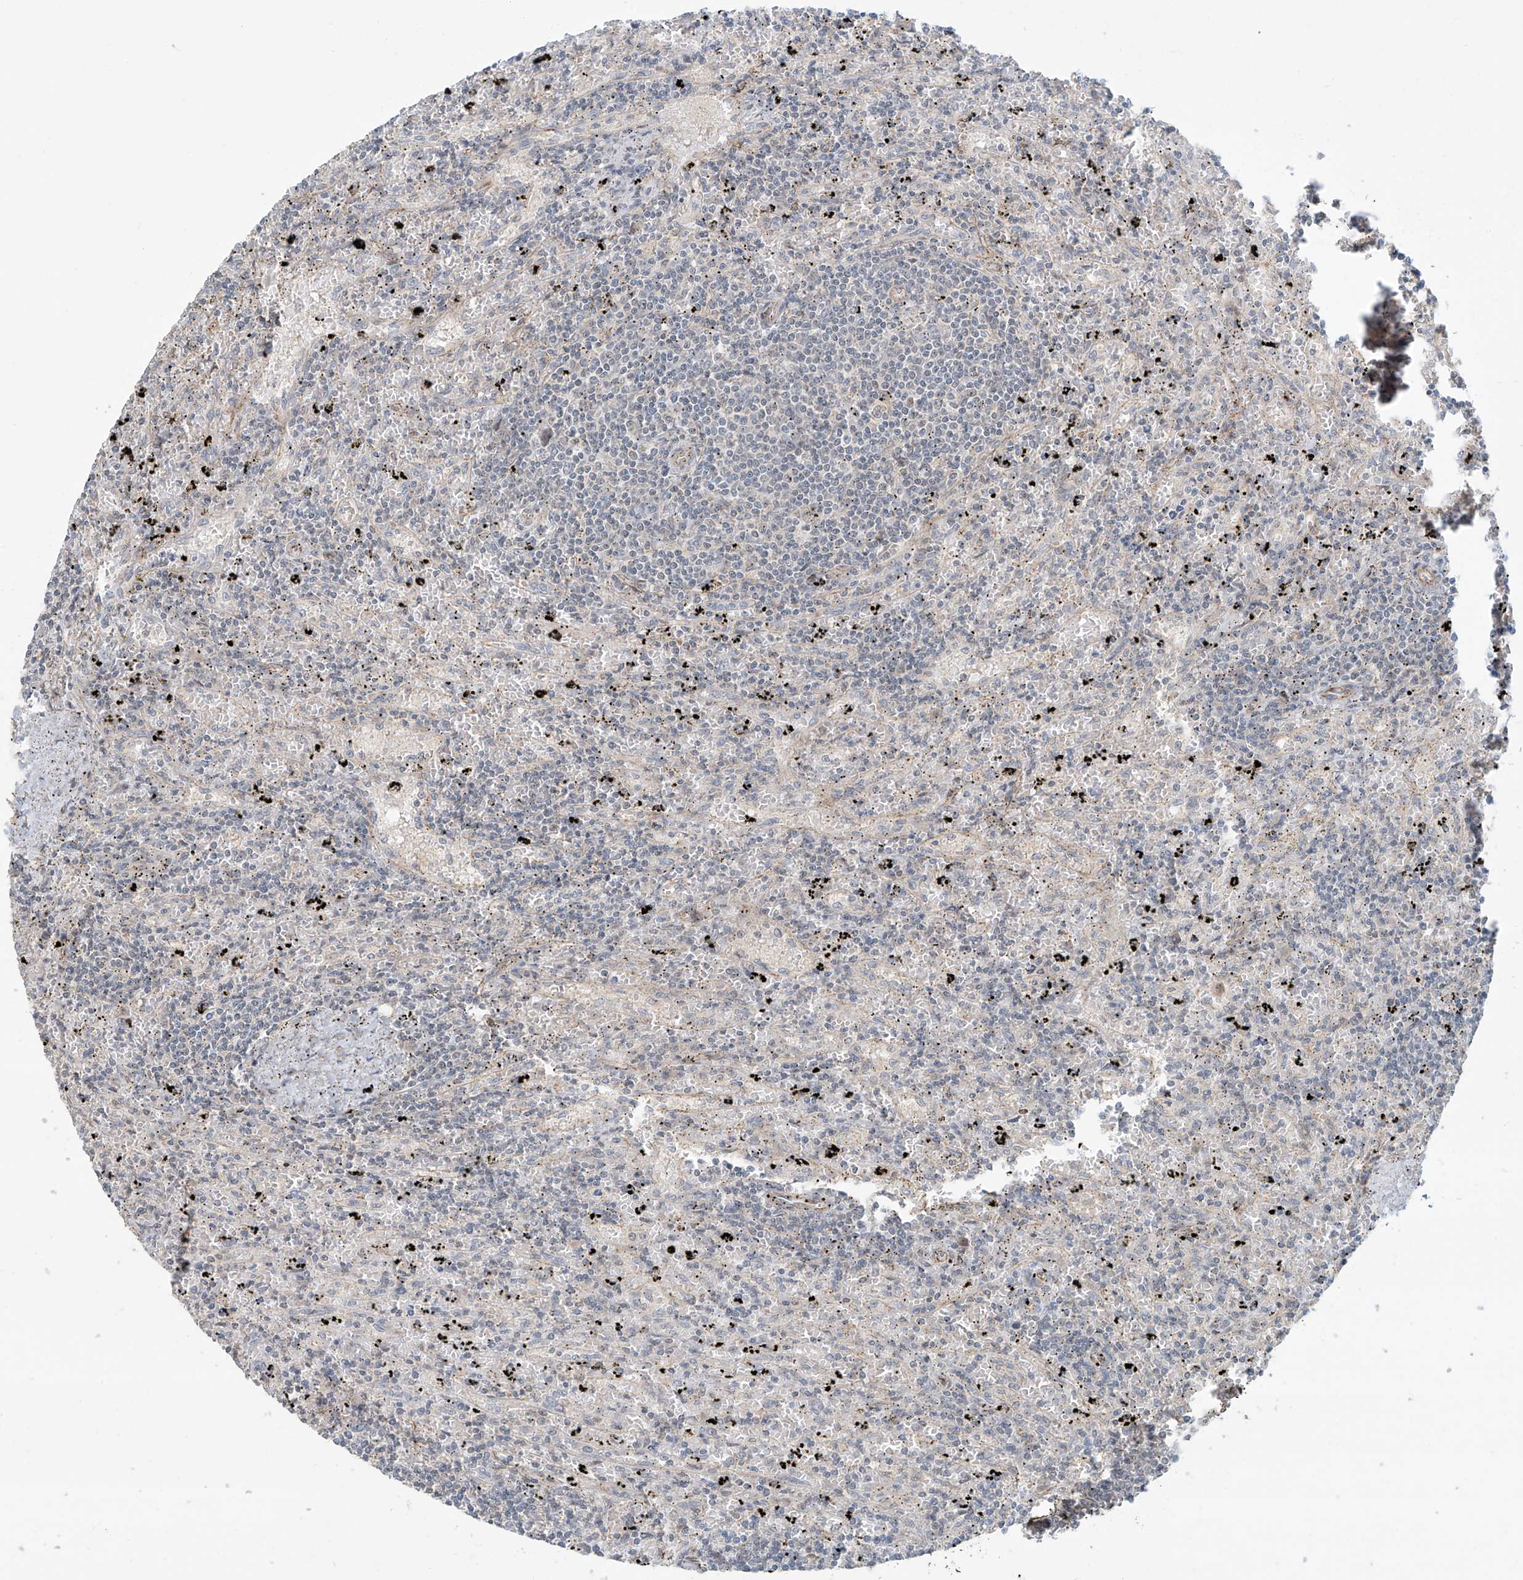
{"staining": {"intensity": "negative", "quantity": "none", "location": "none"}, "tissue": "lymphoma", "cell_type": "Tumor cells", "image_type": "cancer", "snomed": [{"axis": "morphology", "description": "Malignant lymphoma, non-Hodgkin's type, Low grade"}, {"axis": "topography", "description": "Spleen"}], "caption": "The histopathology image exhibits no significant expression in tumor cells of malignant lymphoma, non-Hodgkin's type (low-grade).", "gene": "ZNF16", "patient": {"sex": "male", "age": 76}}